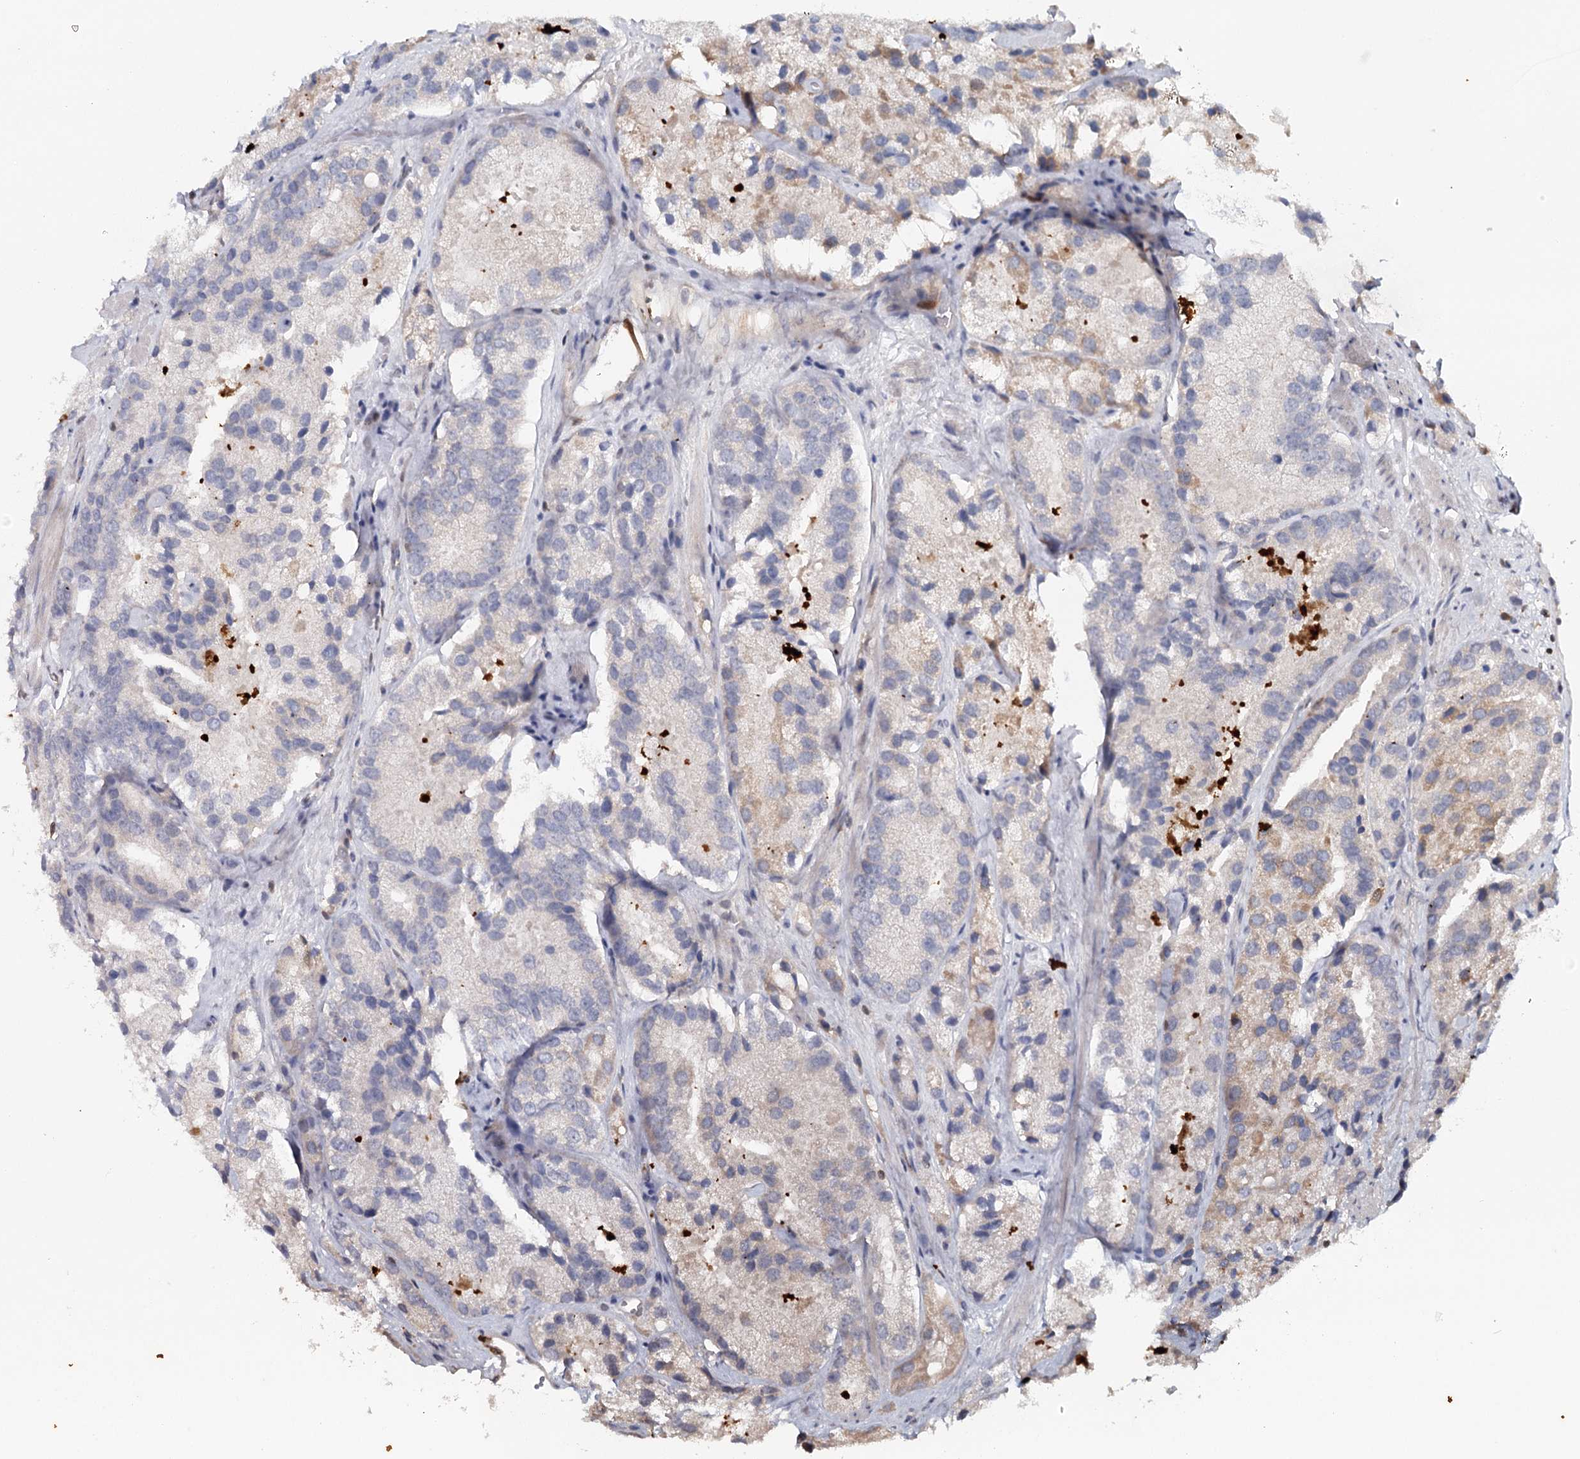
{"staining": {"intensity": "negative", "quantity": "none", "location": "none"}, "tissue": "prostate cancer", "cell_type": "Tumor cells", "image_type": "cancer", "snomed": [{"axis": "morphology", "description": "Adenocarcinoma, High grade"}, {"axis": "topography", "description": "Prostate"}], "caption": "This is an IHC image of human prostate cancer. There is no staining in tumor cells.", "gene": "SLC41A2", "patient": {"sex": "male", "age": 66}}